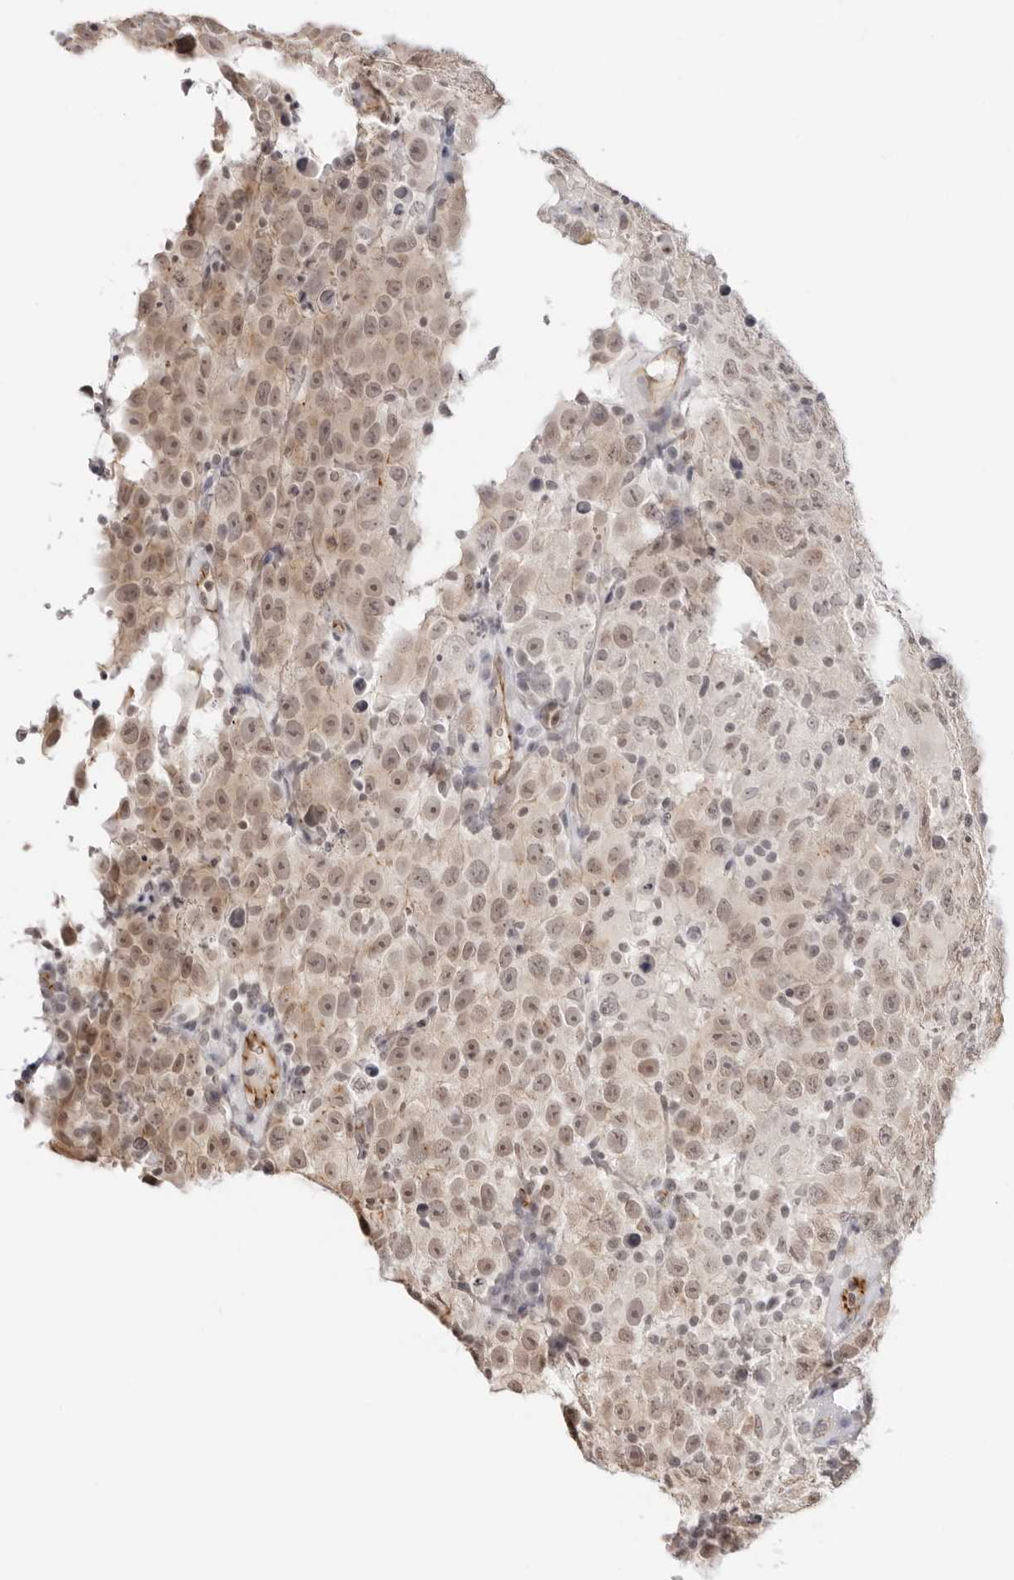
{"staining": {"intensity": "weak", "quantity": ">75%", "location": "cytoplasmic/membranous,nuclear"}, "tissue": "testis cancer", "cell_type": "Tumor cells", "image_type": "cancer", "snomed": [{"axis": "morphology", "description": "Seminoma, NOS"}, {"axis": "topography", "description": "Testis"}], "caption": "DAB (3,3'-diaminobenzidine) immunohistochemical staining of testis seminoma reveals weak cytoplasmic/membranous and nuclear protein positivity in about >75% of tumor cells.", "gene": "TRAPPC3", "patient": {"sex": "male", "age": 41}}